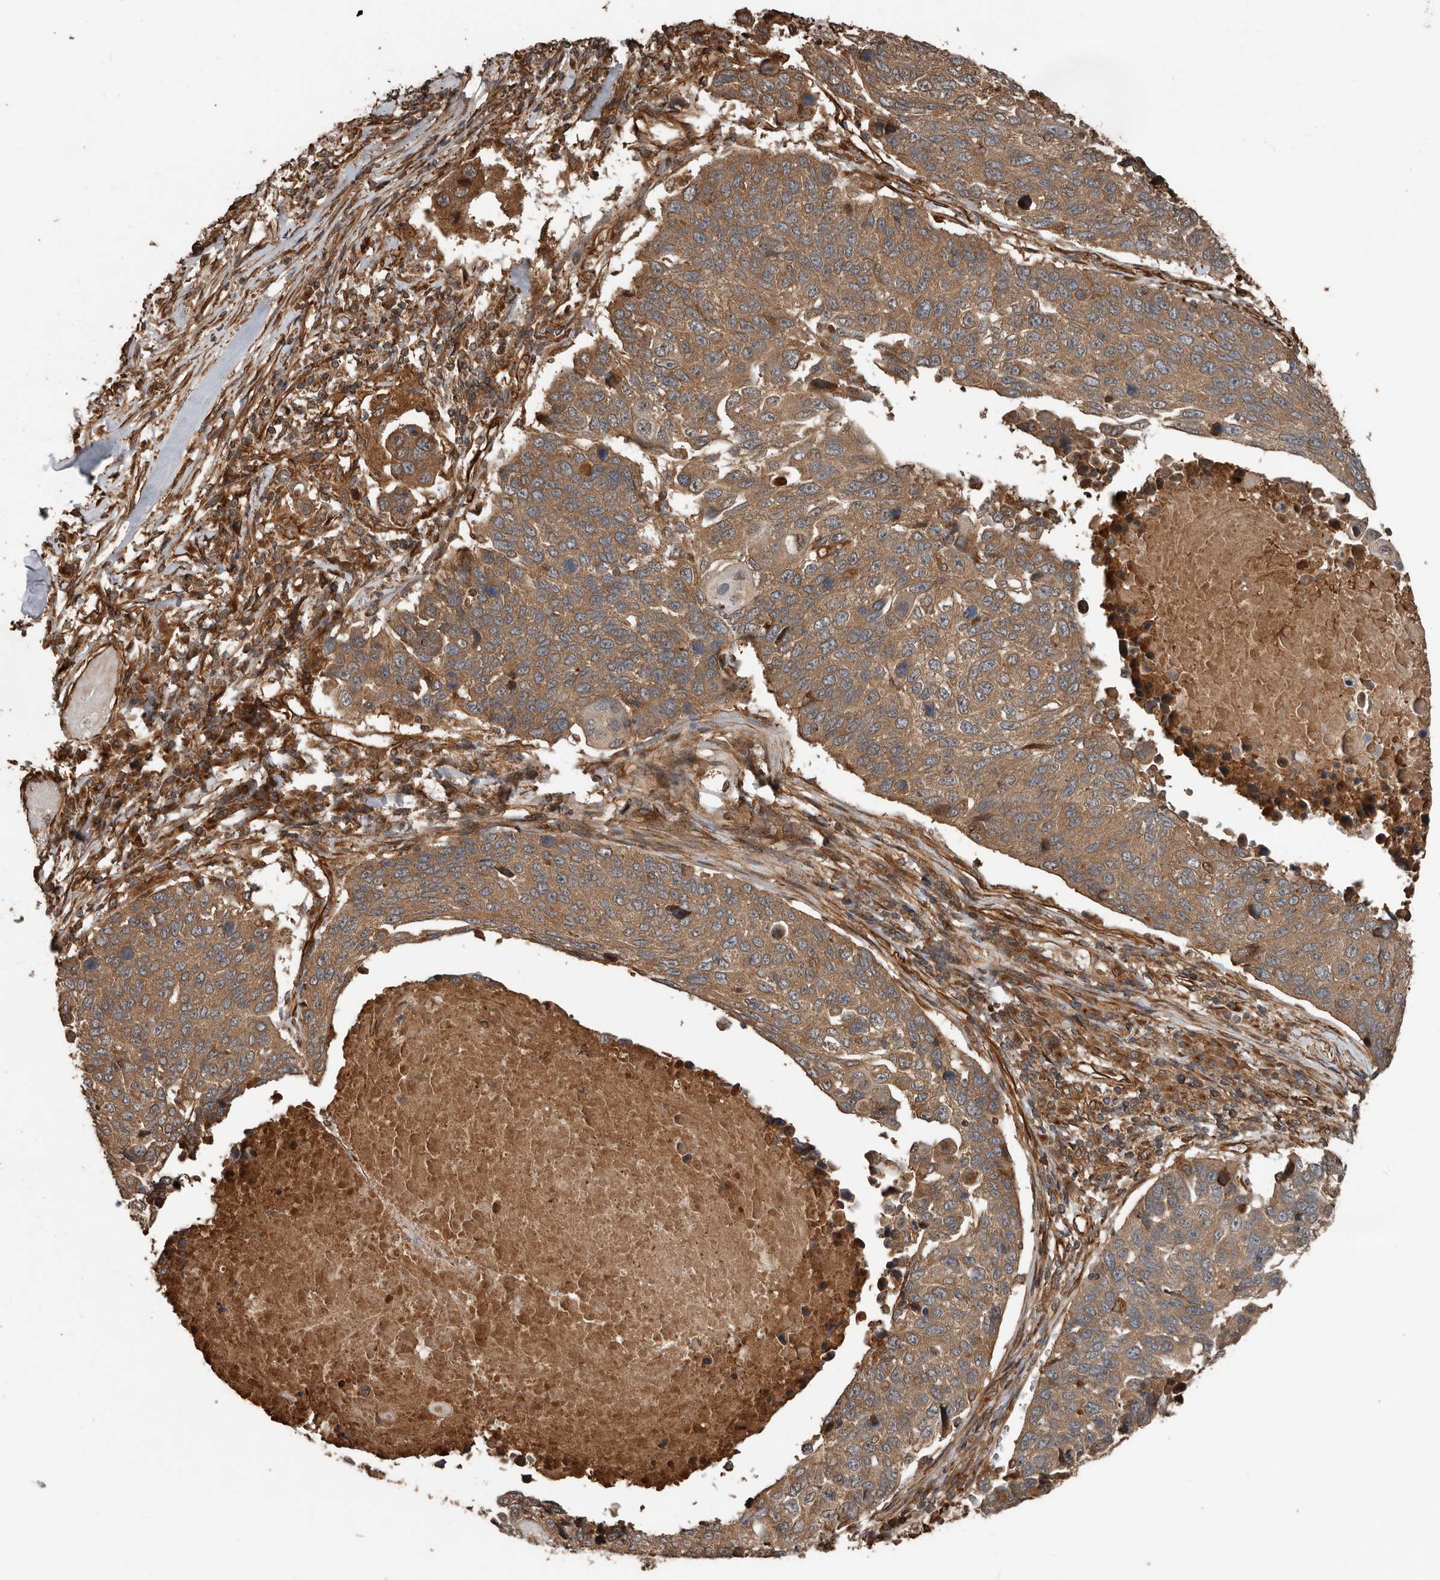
{"staining": {"intensity": "moderate", "quantity": ">75%", "location": "cytoplasmic/membranous"}, "tissue": "lung cancer", "cell_type": "Tumor cells", "image_type": "cancer", "snomed": [{"axis": "morphology", "description": "Squamous cell carcinoma, NOS"}, {"axis": "topography", "description": "Lung"}], "caption": "A high-resolution image shows immunohistochemistry staining of lung cancer, which demonstrates moderate cytoplasmic/membranous staining in about >75% of tumor cells. The staining was performed using DAB, with brown indicating positive protein expression. Nuclei are stained blue with hematoxylin.", "gene": "YOD1", "patient": {"sex": "male", "age": 66}}